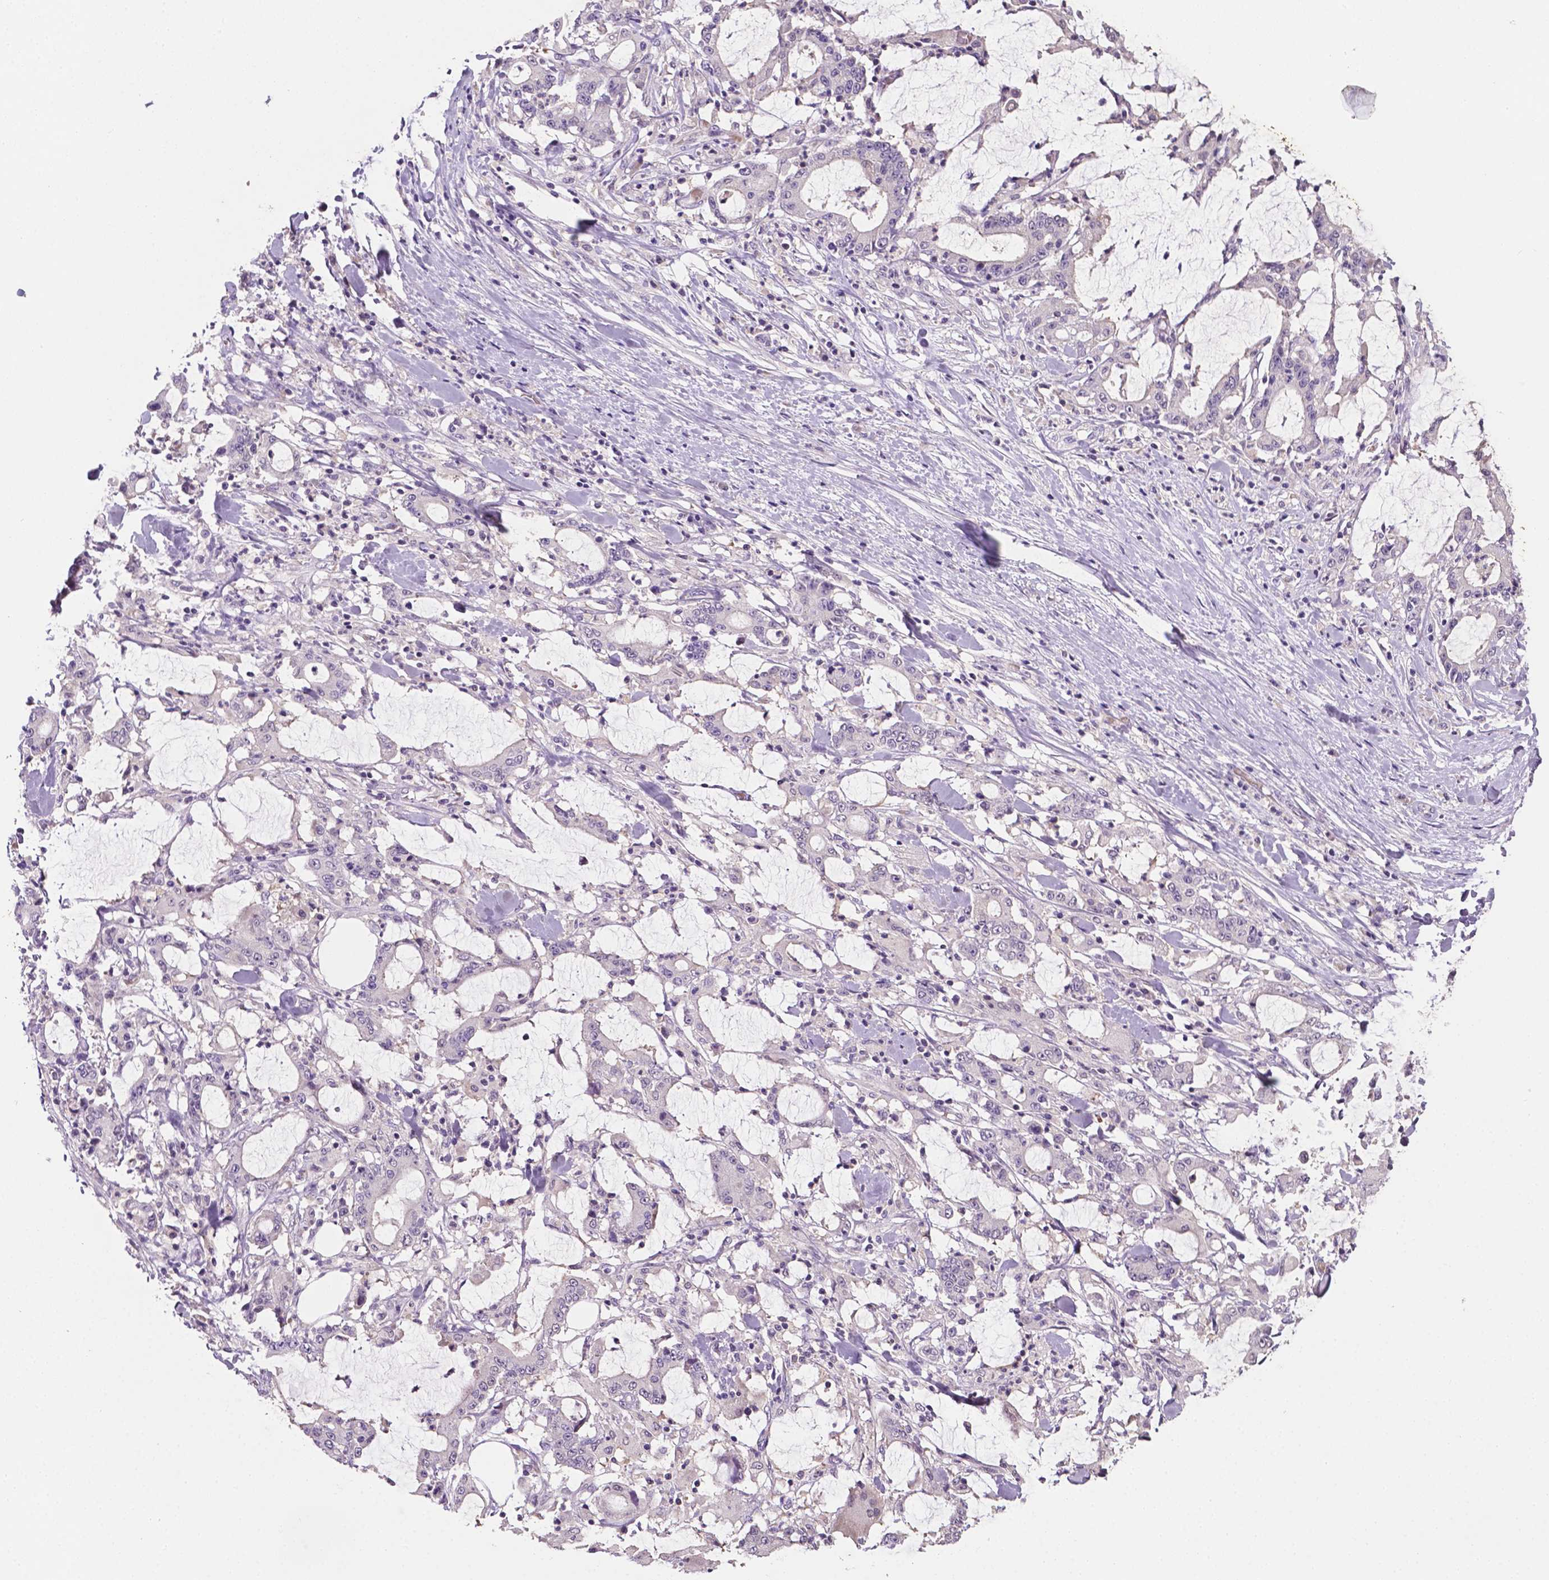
{"staining": {"intensity": "negative", "quantity": "none", "location": "none"}, "tissue": "stomach cancer", "cell_type": "Tumor cells", "image_type": "cancer", "snomed": [{"axis": "morphology", "description": "Adenocarcinoma, NOS"}, {"axis": "topography", "description": "Stomach, upper"}], "caption": "Immunohistochemistry (IHC) histopathology image of neoplastic tissue: stomach adenocarcinoma stained with DAB (3,3'-diaminobenzidine) reveals no significant protein positivity in tumor cells. The staining was performed using DAB to visualize the protein expression in brown, while the nuclei were stained in blue with hematoxylin (Magnification: 20x).", "gene": "MROH6", "patient": {"sex": "male", "age": 68}}